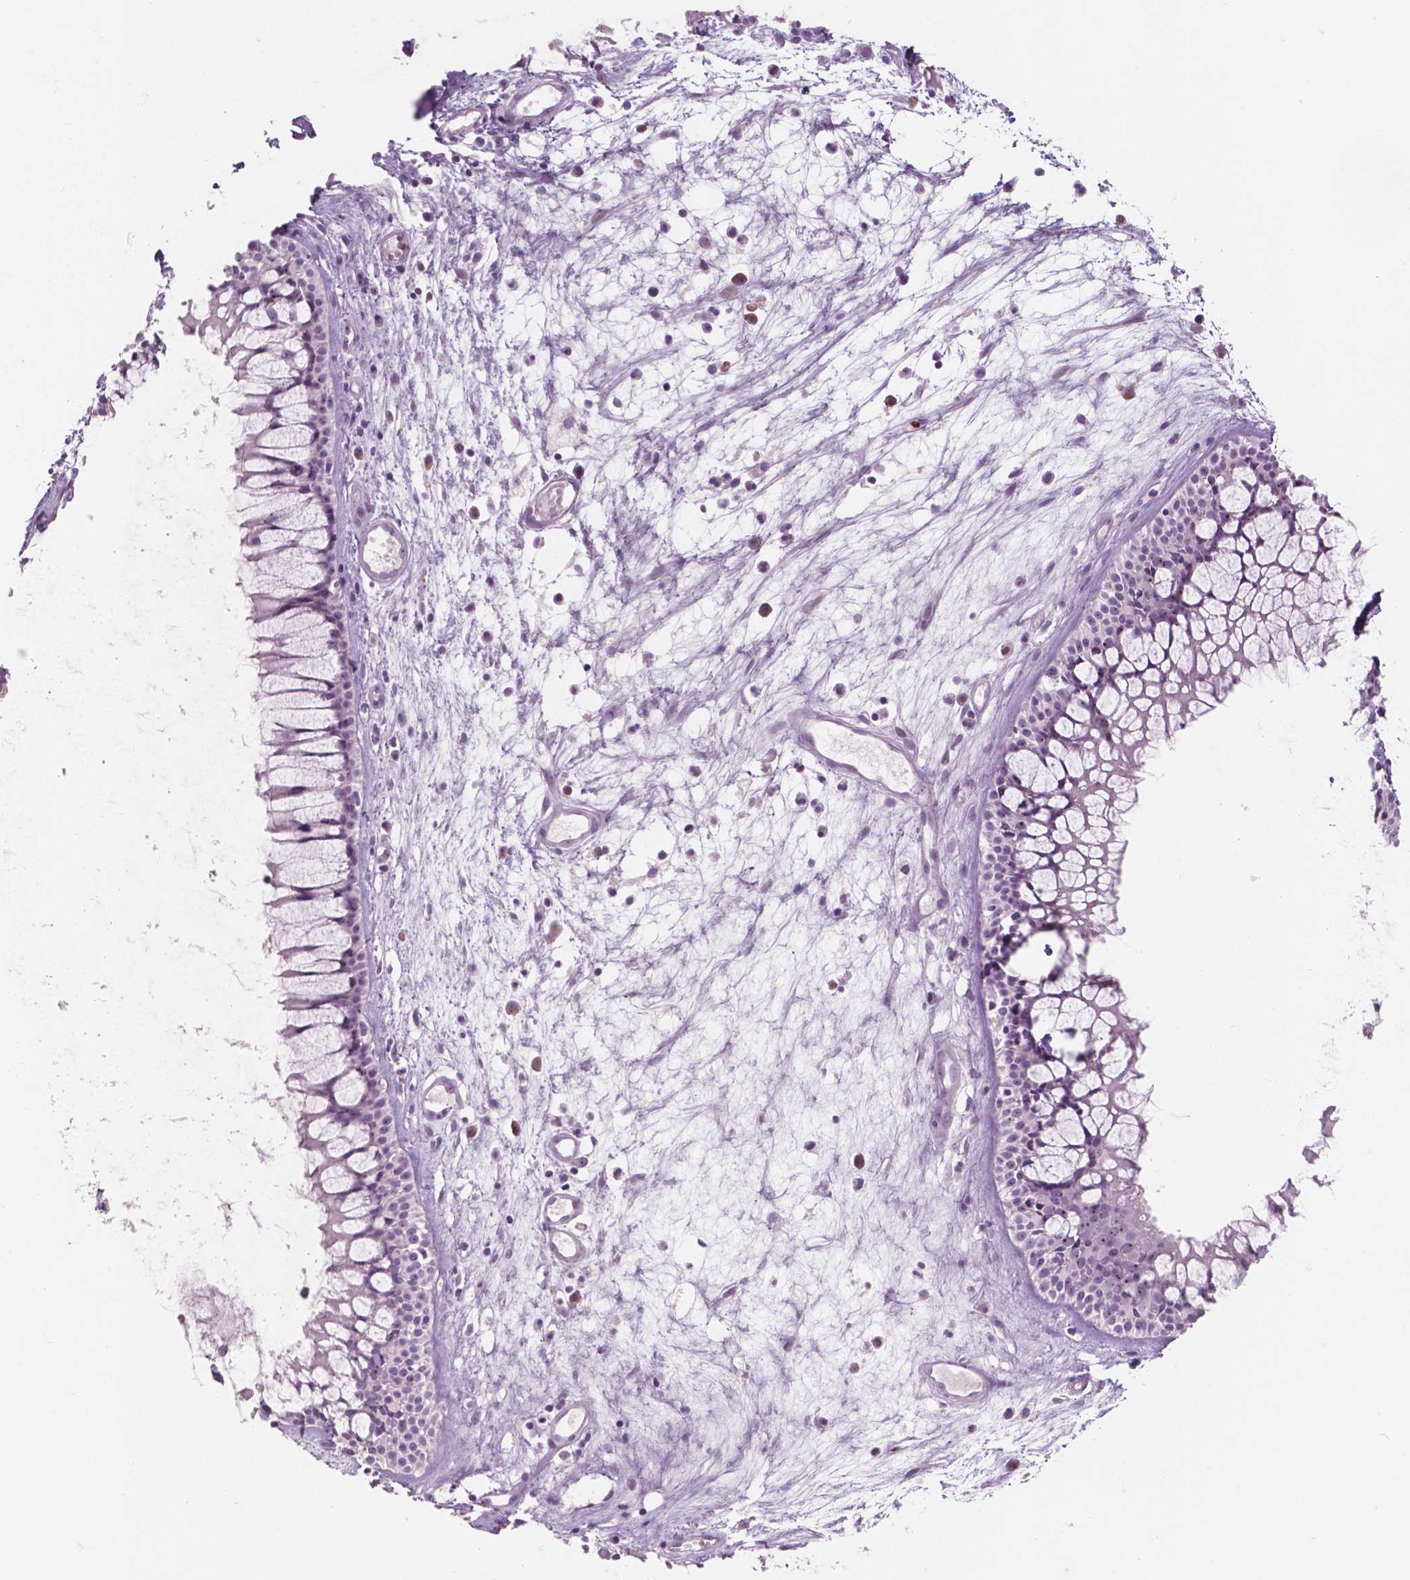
{"staining": {"intensity": "negative", "quantity": "none", "location": "none"}, "tissue": "nasopharynx", "cell_type": "Respiratory epithelial cells", "image_type": "normal", "snomed": [{"axis": "morphology", "description": "Normal tissue, NOS"}, {"axis": "topography", "description": "Nasopharynx"}], "caption": "Immunohistochemistry (IHC) of unremarkable human nasopharynx exhibits no positivity in respiratory epithelial cells. (Brightfield microscopy of DAB IHC at high magnification).", "gene": "ZNF853", "patient": {"sex": "male", "age": 31}}